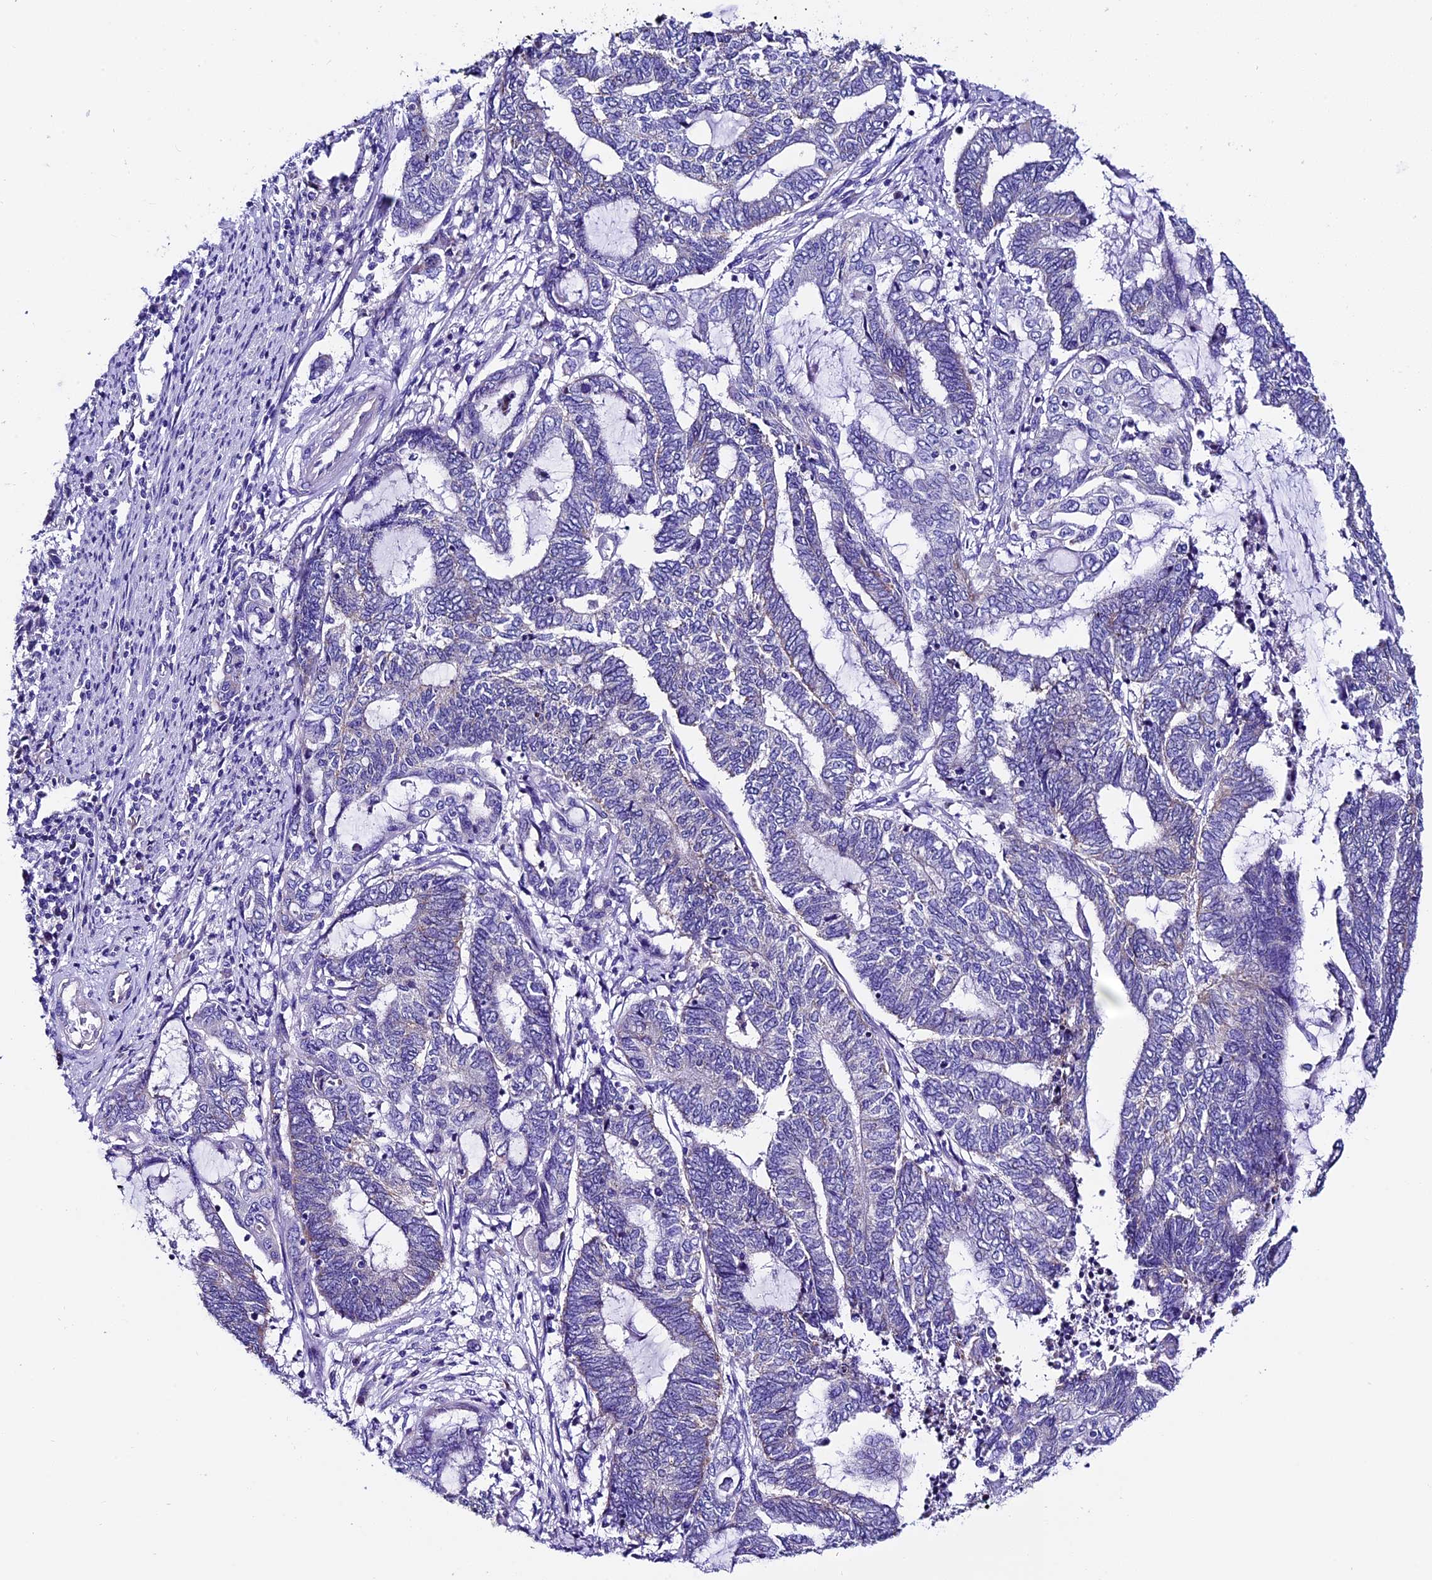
{"staining": {"intensity": "weak", "quantity": "<25%", "location": "cytoplasmic/membranous"}, "tissue": "endometrial cancer", "cell_type": "Tumor cells", "image_type": "cancer", "snomed": [{"axis": "morphology", "description": "Adenocarcinoma, NOS"}, {"axis": "topography", "description": "Uterus"}, {"axis": "topography", "description": "Endometrium"}], "caption": "Immunohistochemistry image of neoplastic tissue: human endometrial cancer (adenocarcinoma) stained with DAB demonstrates no significant protein expression in tumor cells.", "gene": "COMTD1", "patient": {"sex": "female", "age": 70}}